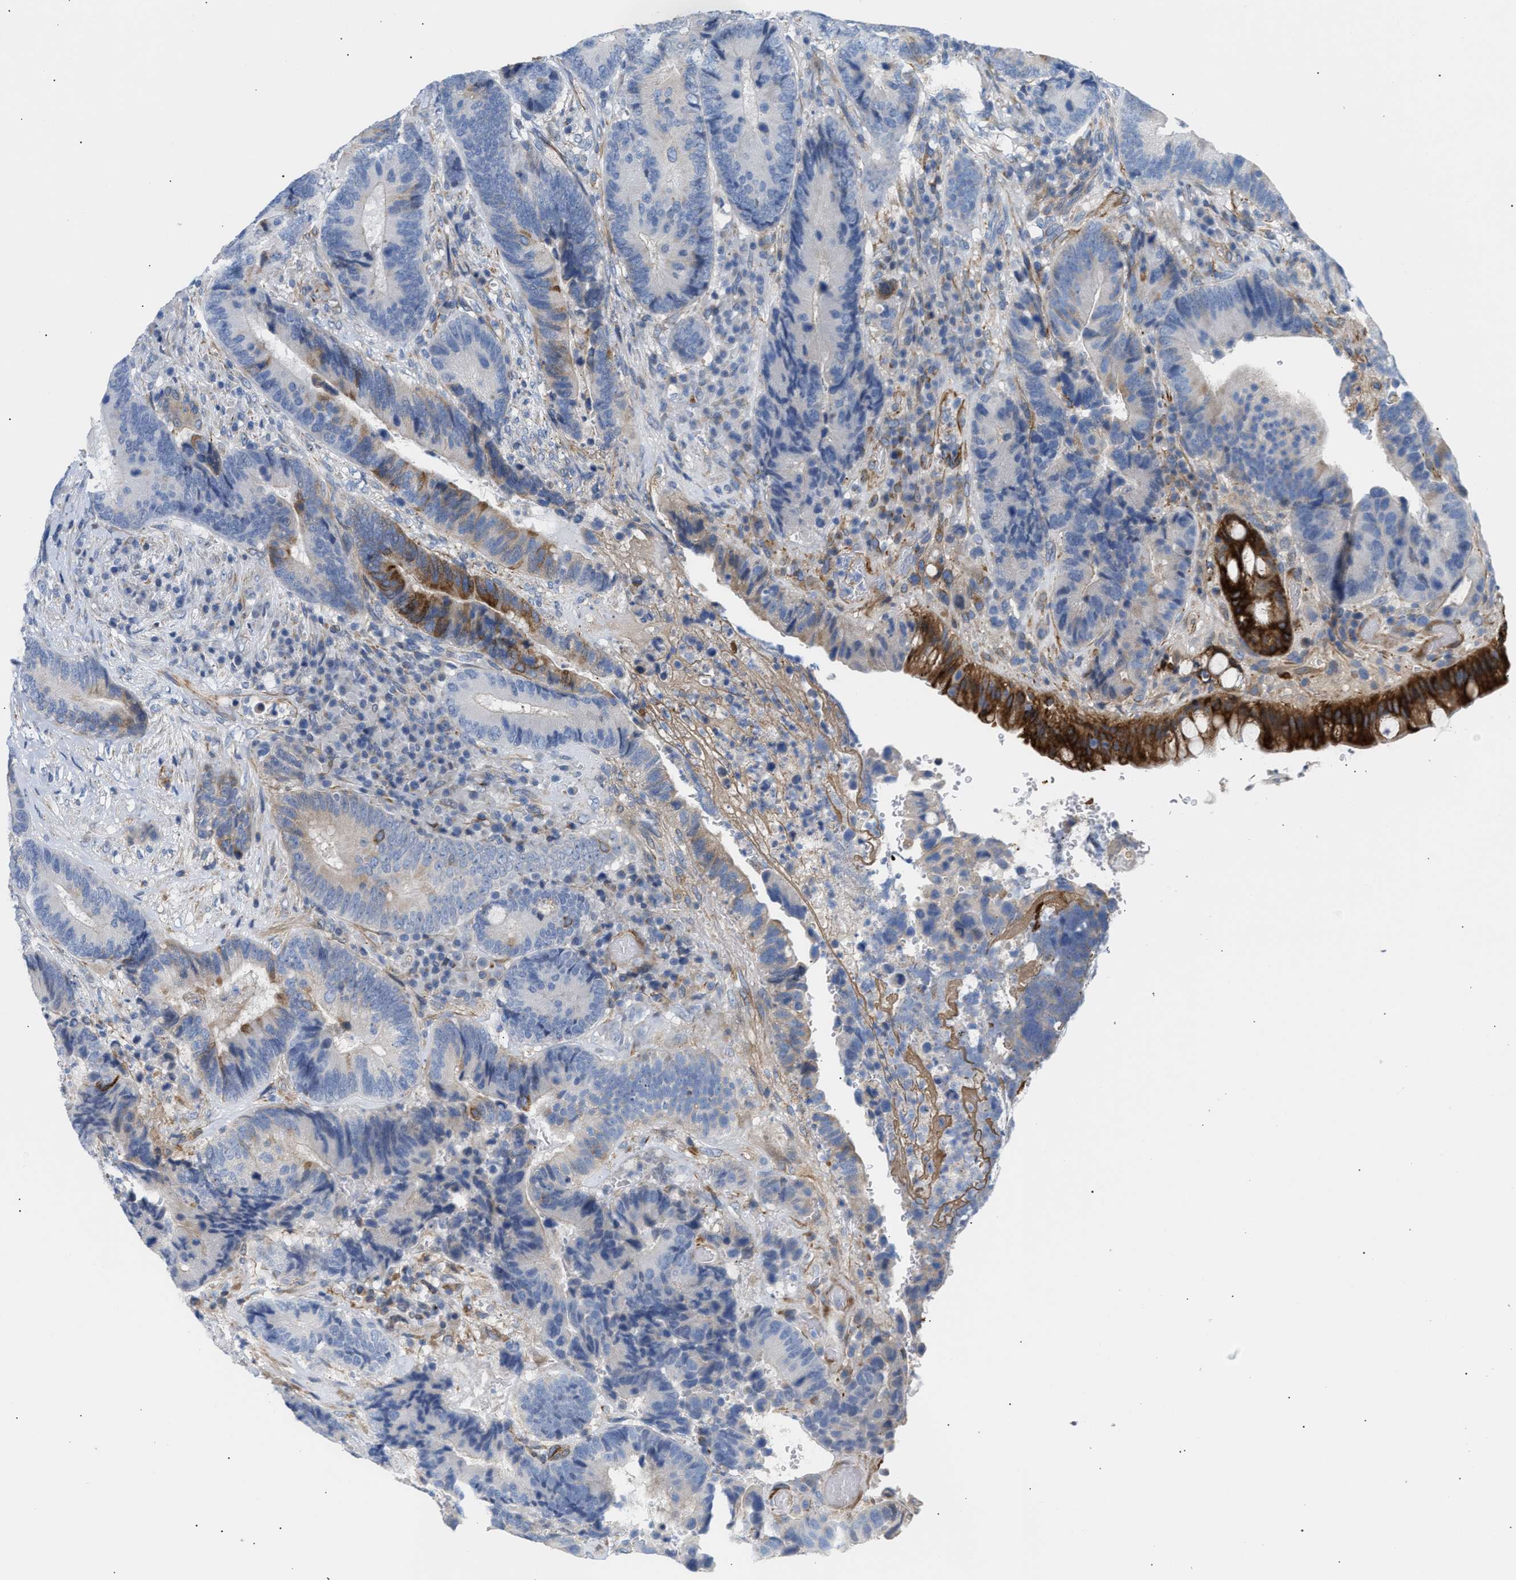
{"staining": {"intensity": "strong", "quantity": "<25%", "location": "cytoplasmic/membranous"}, "tissue": "colorectal cancer", "cell_type": "Tumor cells", "image_type": "cancer", "snomed": [{"axis": "morphology", "description": "Adenocarcinoma, NOS"}, {"axis": "topography", "description": "Rectum"}], "caption": "Immunohistochemical staining of human adenocarcinoma (colorectal) shows medium levels of strong cytoplasmic/membranous protein staining in approximately <25% of tumor cells.", "gene": "TFPI", "patient": {"sex": "female", "age": 89}}